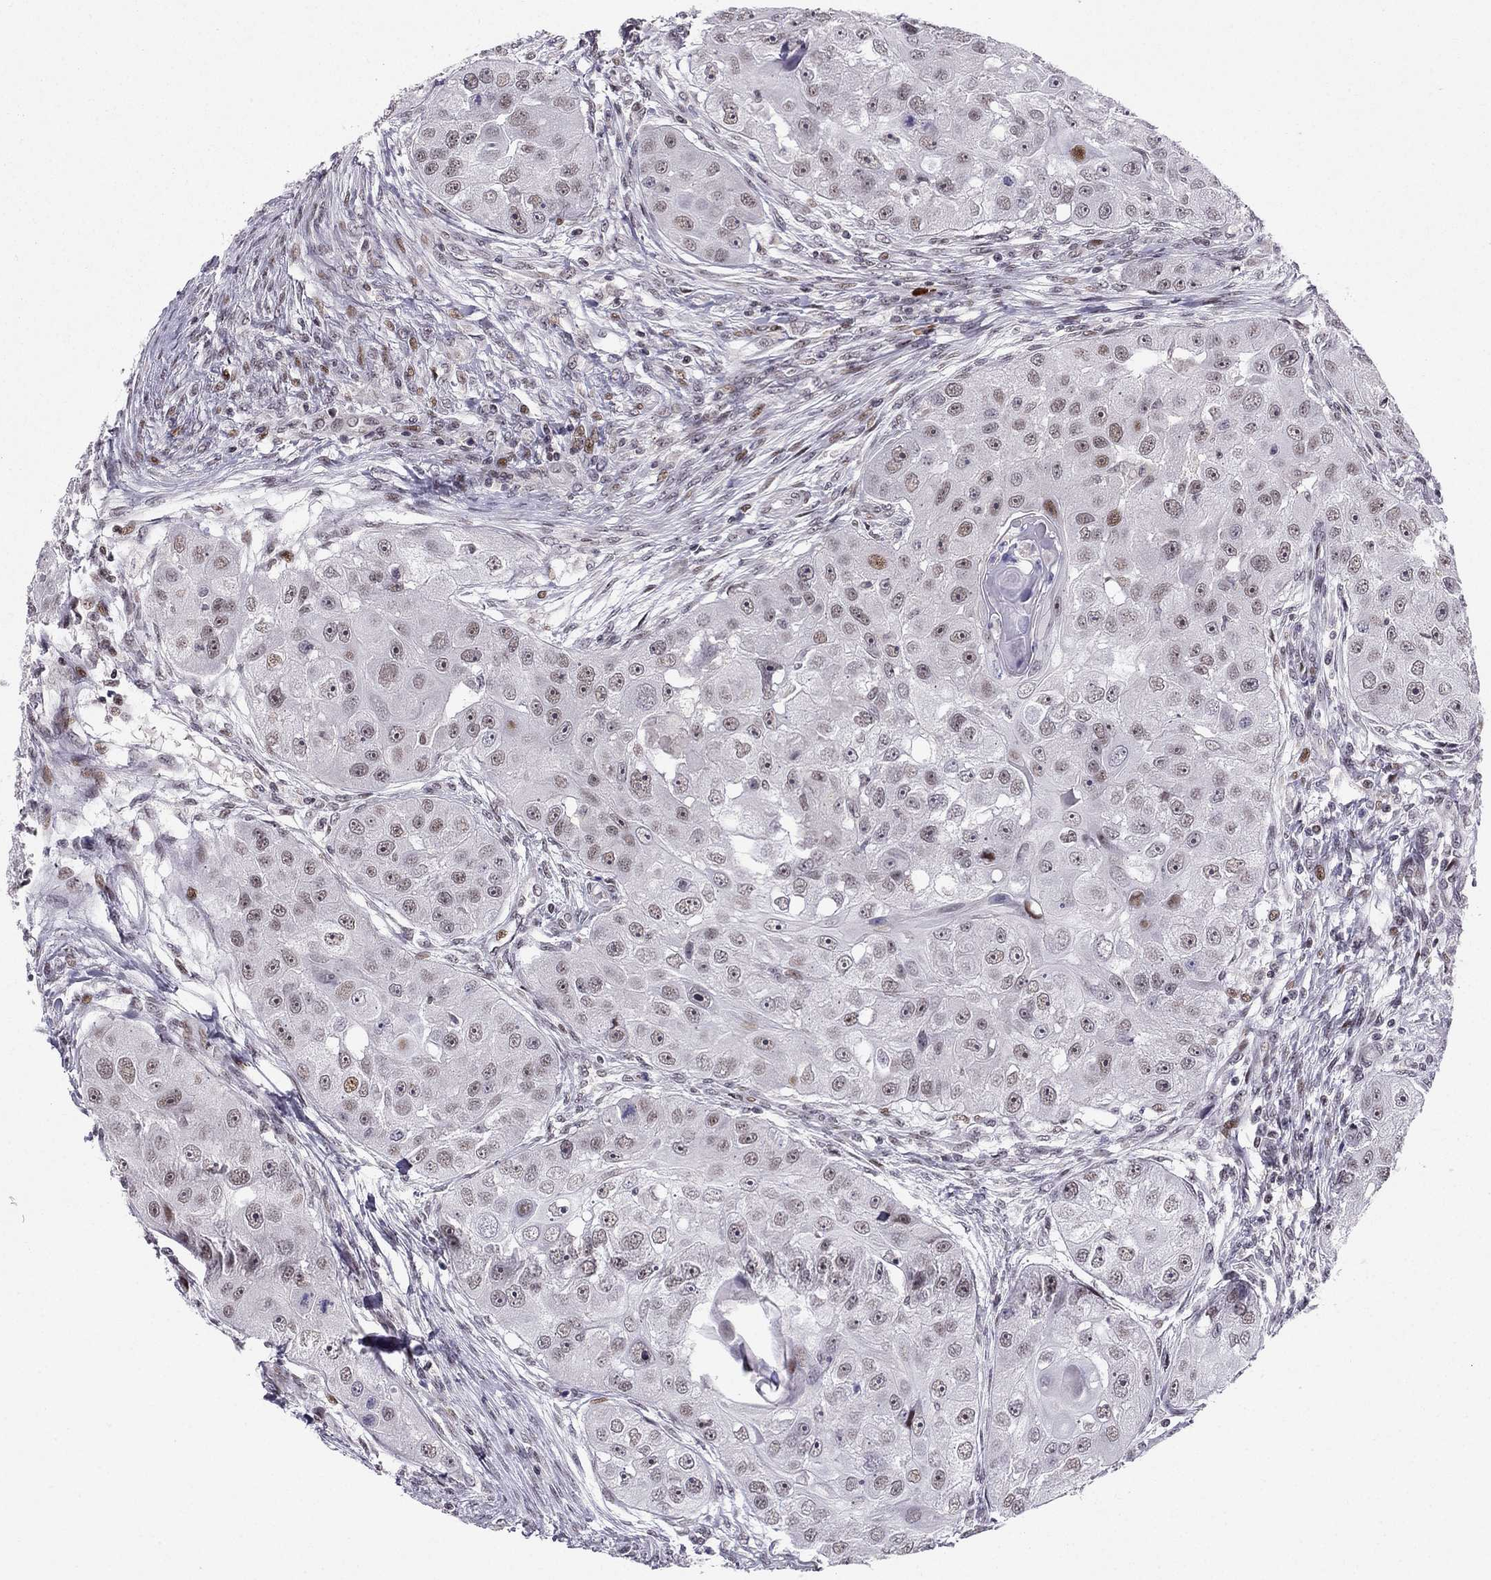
{"staining": {"intensity": "weak", "quantity": "<25%", "location": "nuclear"}, "tissue": "head and neck cancer", "cell_type": "Tumor cells", "image_type": "cancer", "snomed": [{"axis": "morphology", "description": "Squamous cell carcinoma, NOS"}, {"axis": "topography", "description": "Head-Neck"}], "caption": "Immunohistochemical staining of head and neck cancer (squamous cell carcinoma) reveals no significant staining in tumor cells. (Immunohistochemistry, brightfield microscopy, high magnification).", "gene": "RPRD2", "patient": {"sex": "male", "age": 51}}